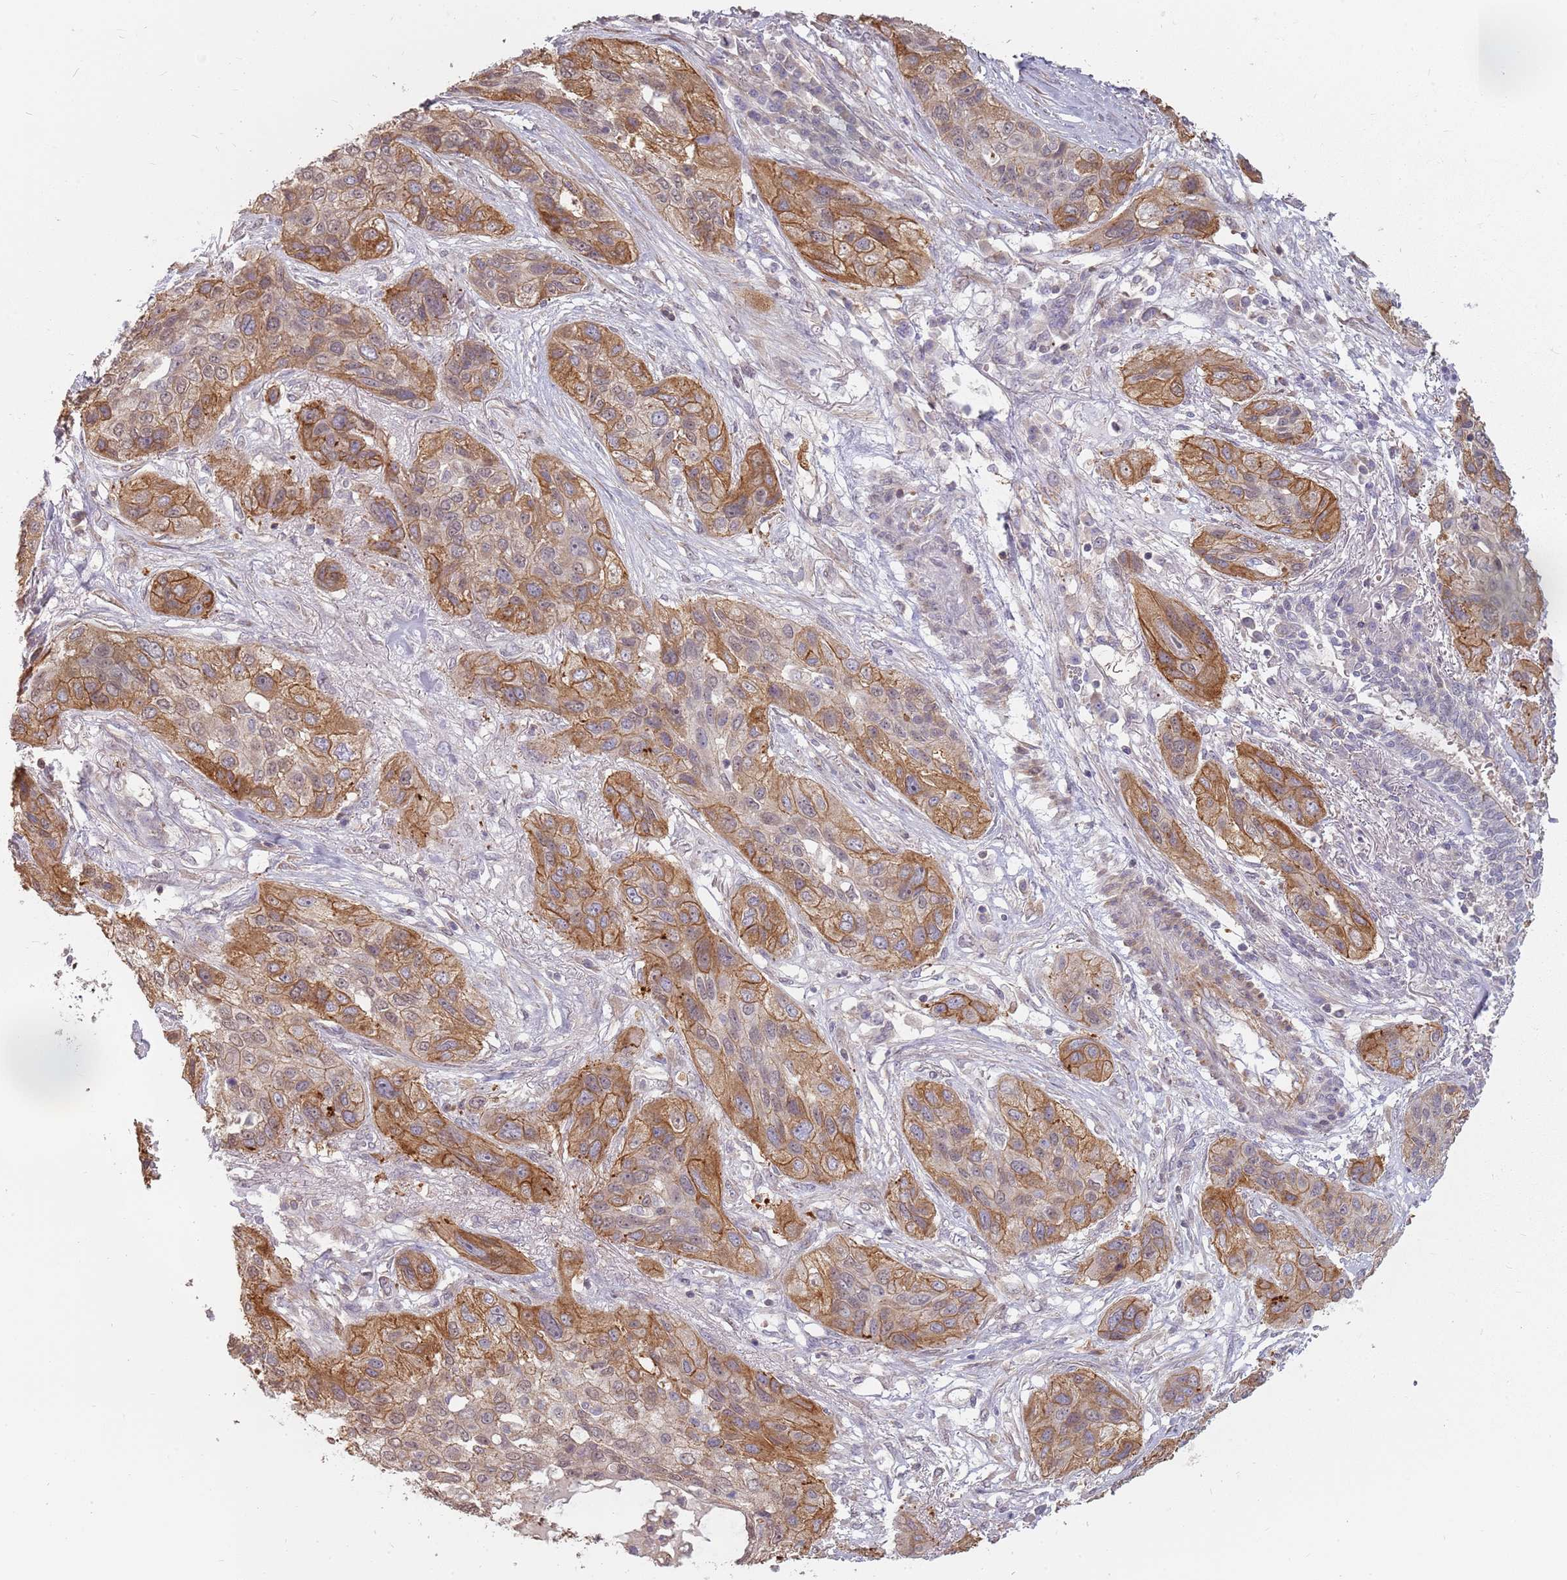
{"staining": {"intensity": "moderate", "quantity": "25%-75%", "location": "cytoplasmic/membranous"}, "tissue": "lung cancer", "cell_type": "Tumor cells", "image_type": "cancer", "snomed": [{"axis": "morphology", "description": "Squamous cell carcinoma, NOS"}, {"axis": "topography", "description": "Lung"}], "caption": "Lung cancer (squamous cell carcinoma) was stained to show a protein in brown. There is medium levels of moderate cytoplasmic/membranous staining in about 25%-75% of tumor cells.", "gene": "PPP1R14C", "patient": {"sex": "female", "age": 70}}